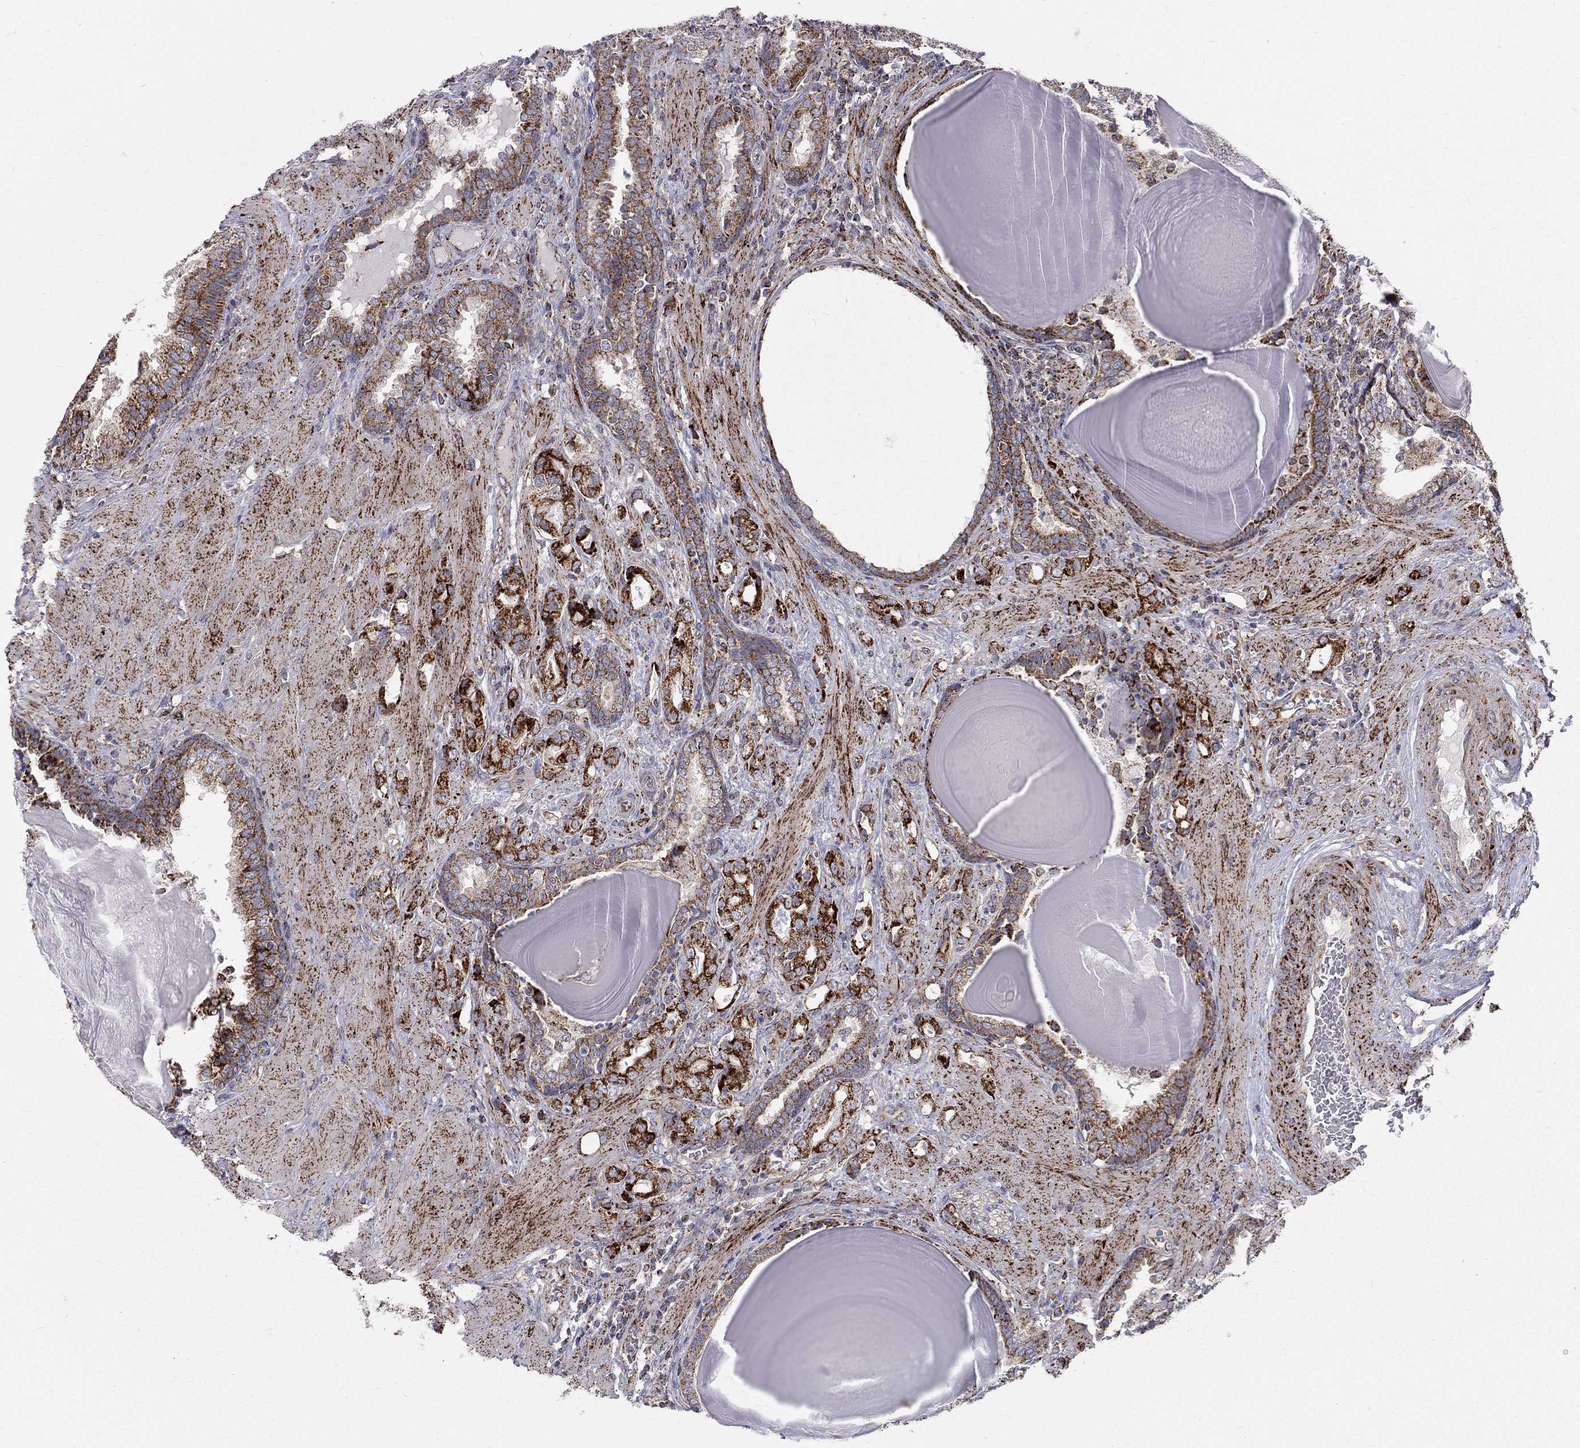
{"staining": {"intensity": "strong", "quantity": ">75%", "location": "cytoplasmic/membranous"}, "tissue": "prostate cancer", "cell_type": "Tumor cells", "image_type": "cancer", "snomed": [{"axis": "morphology", "description": "Adenocarcinoma, NOS"}, {"axis": "topography", "description": "Prostate"}], "caption": "Immunohistochemistry (DAB) staining of human adenocarcinoma (prostate) exhibits strong cytoplasmic/membranous protein staining in approximately >75% of tumor cells. Ihc stains the protein of interest in brown and the nuclei are stained blue.", "gene": "ALDH1B1", "patient": {"sex": "male", "age": 57}}